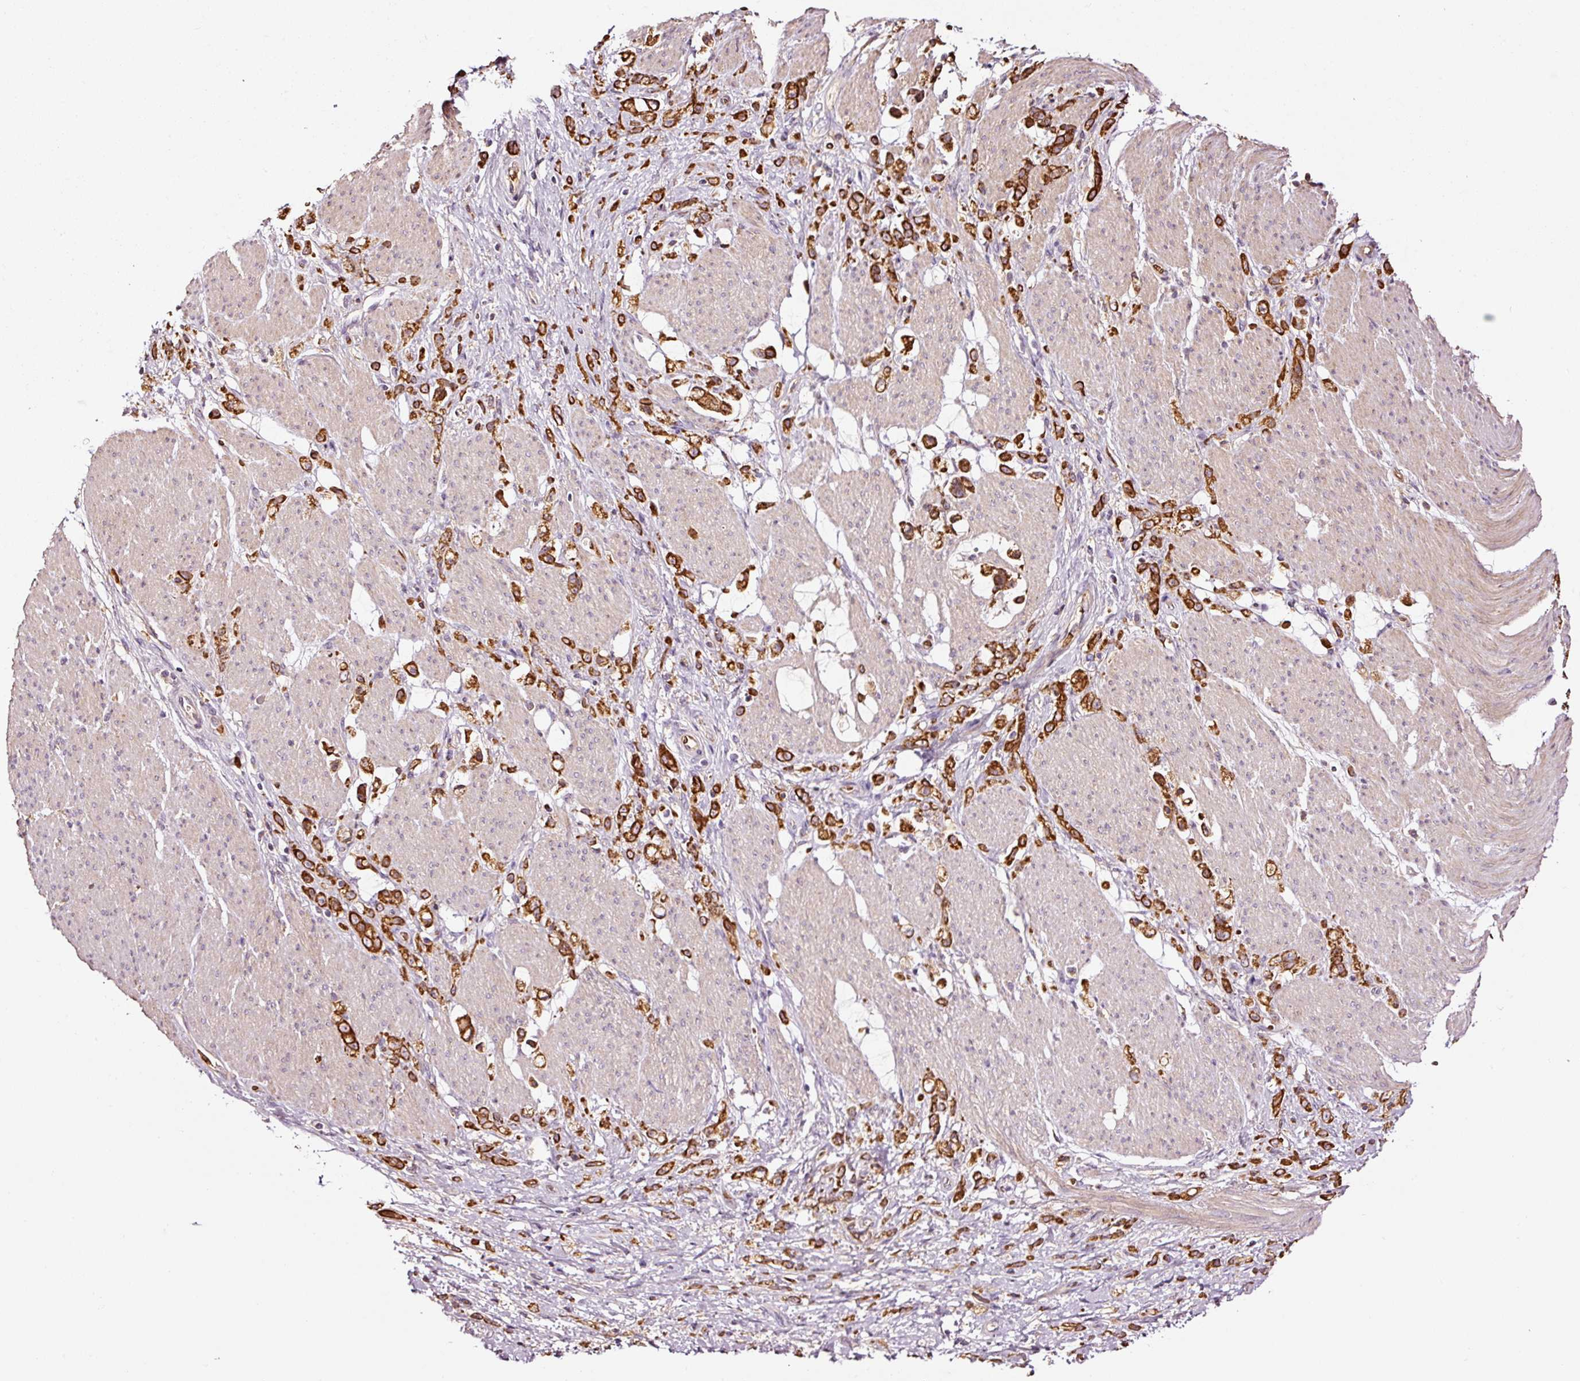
{"staining": {"intensity": "strong", "quantity": ">75%", "location": "cytoplasmic/membranous"}, "tissue": "stomach cancer", "cell_type": "Tumor cells", "image_type": "cancer", "snomed": [{"axis": "morphology", "description": "Adenocarcinoma, NOS"}, {"axis": "topography", "description": "Stomach"}], "caption": "The immunohistochemical stain labels strong cytoplasmic/membranous staining in tumor cells of stomach cancer (adenocarcinoma) tissue.", "gene": "PGLYRP2", "patient": {"sex": "female", "age": 60}}